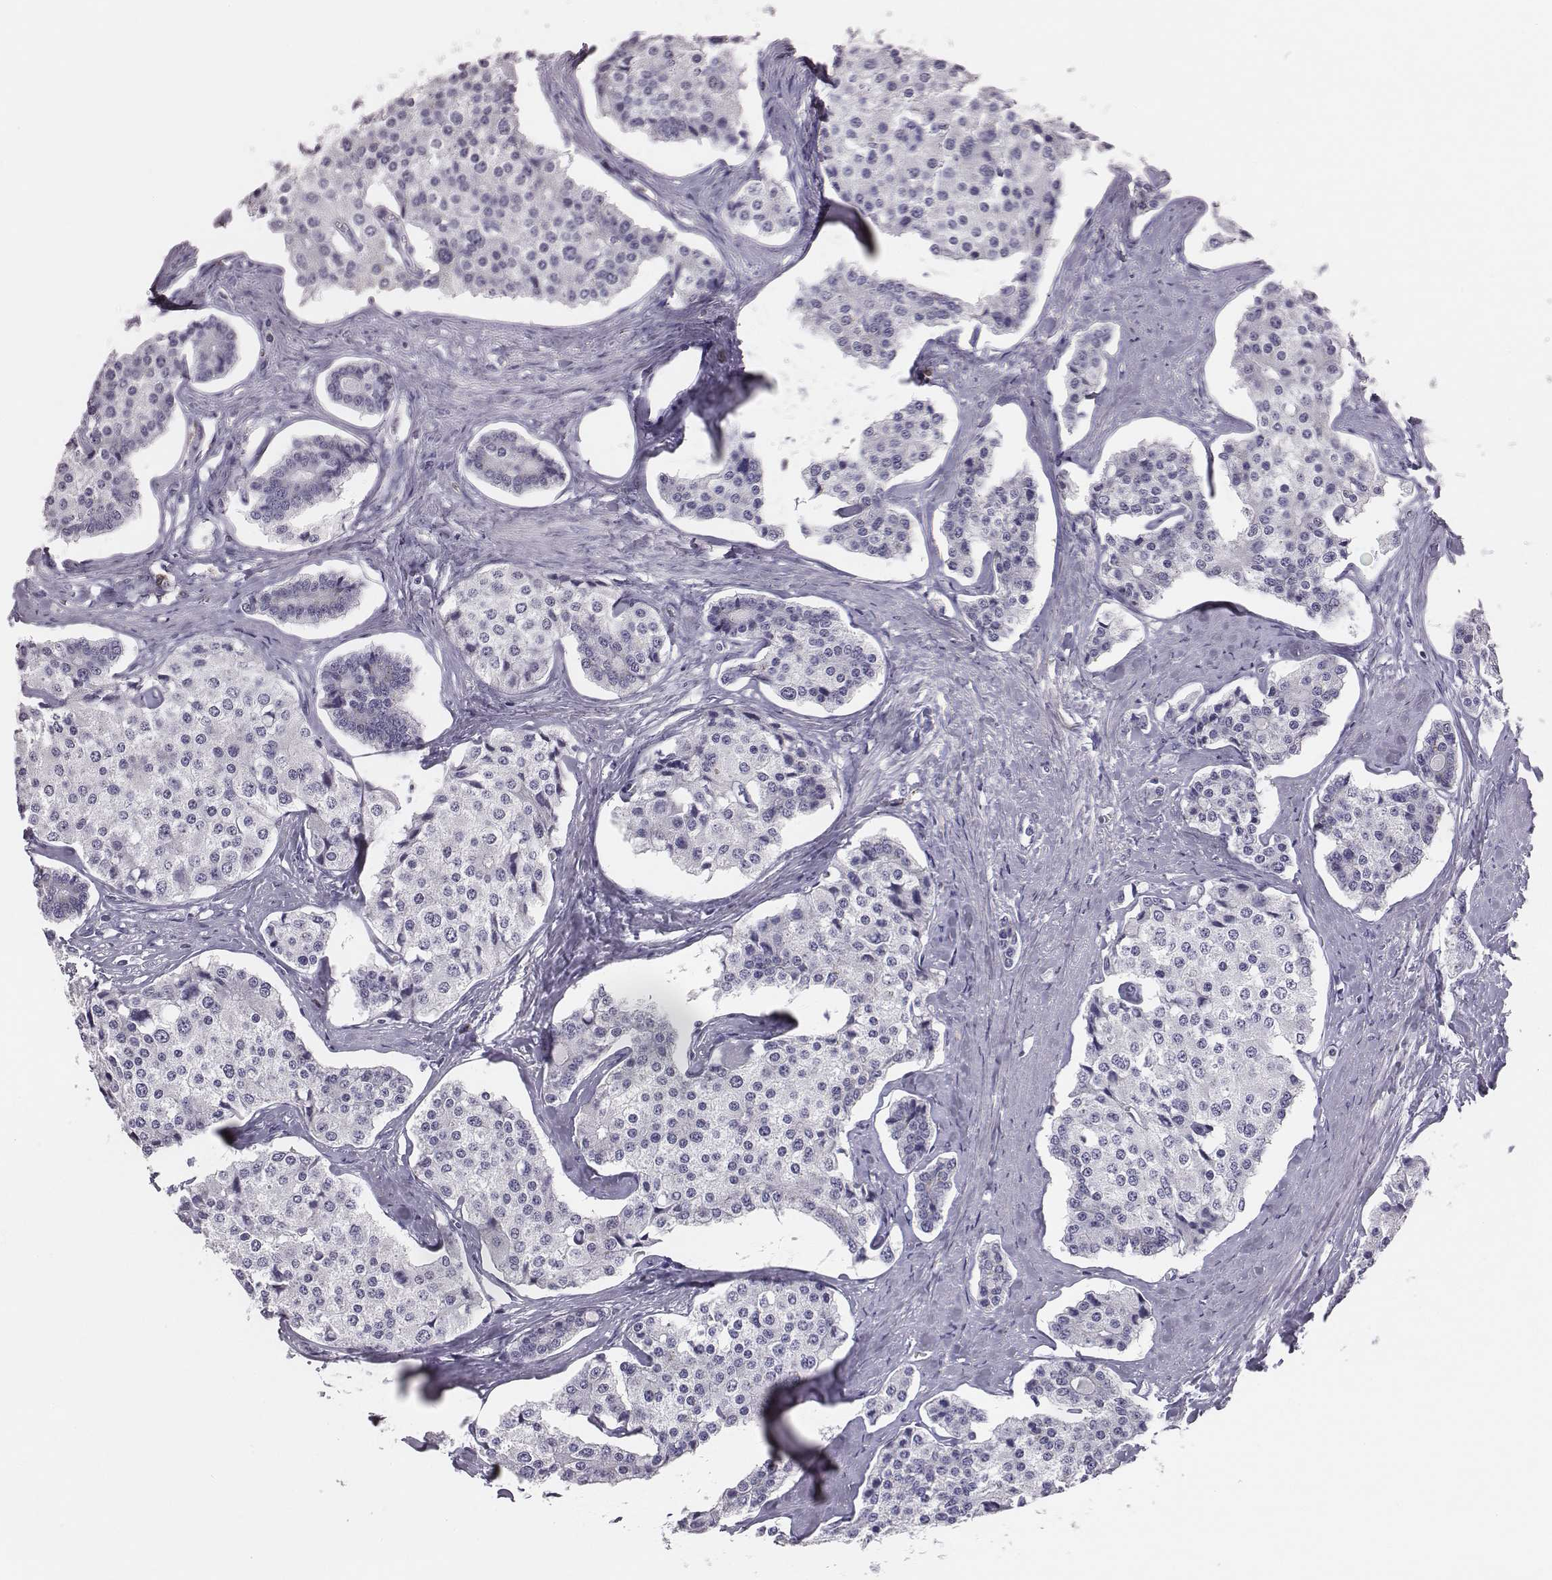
{"staining": {"intensity": "negative", "quantity": "none", "location": "none"}, "tissue": "carcinoid", "cell_type": "Tumor cells", "image_type": "cancer", "snomed": [{"axis": "morphology", "description": "Carcinoid, malignant, NOS"}, {"axis": "topography", "description": "Small intestine"}], "caption": "High magnification brightfield microscopy of carcinoid stained with DAB (brown) and counterstained with hematoxylin (blue): tumor cells show no significant staining.", "gene": "ACOD1", "patient": {"sex": "female", "age": 65}}